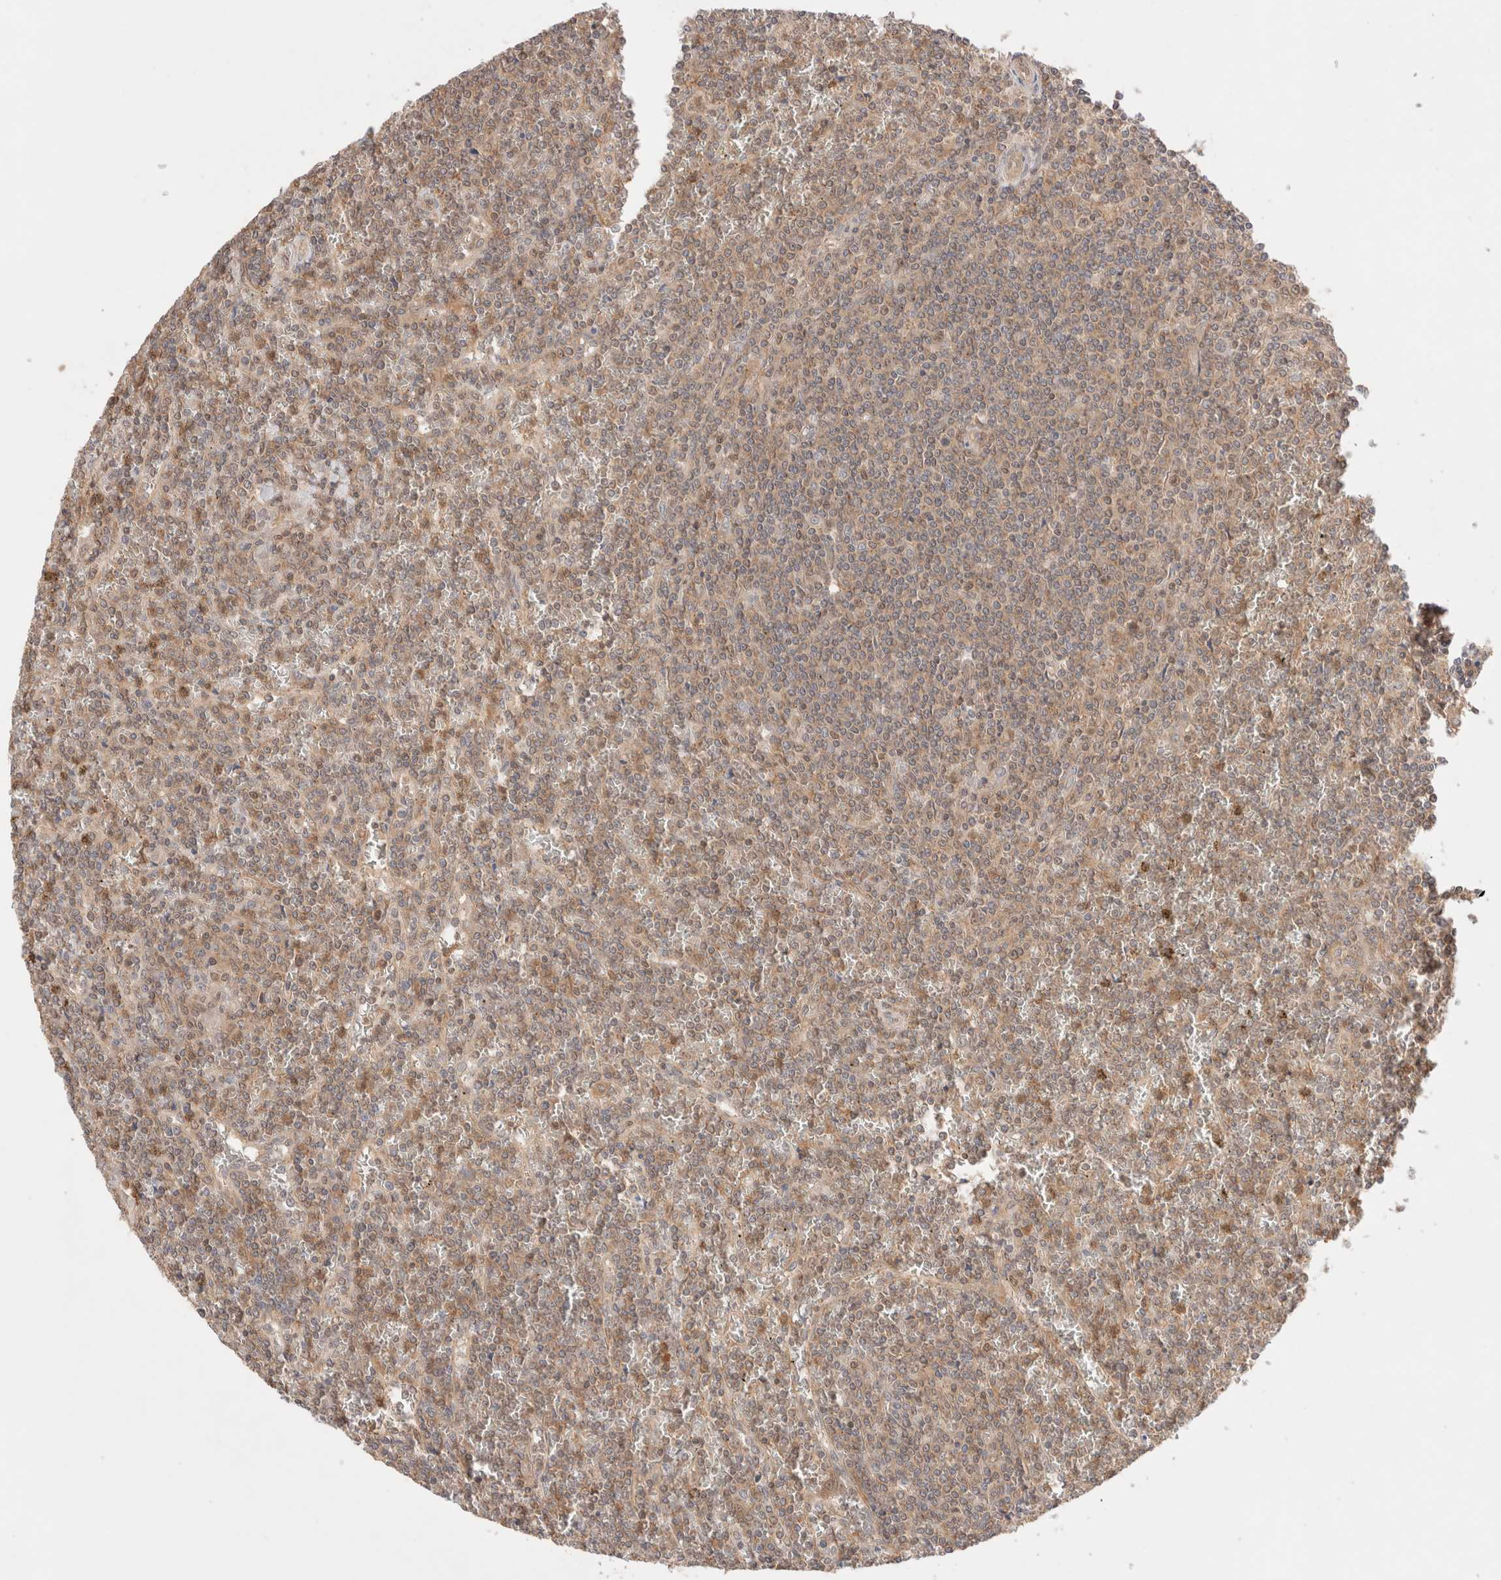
{"staining": {"intensity": "weak", "quantity": "25%-75%", "location": "cytoplasmic/membranous"}, "tissue": "lymphoma", "cell_type": "Tumor cells", "image_type": "cancer", "snomed": [{"axis": "morphology", "description": "Malignant lymphoma, non-Hodgkin's type, Low grade"}, {"axis": "topography", "description": "Spleen"}], "caption": "Immunohistochemistry (IHC) micrograph of human lymphoma stained for a protein (brown), which shows low levels of weak cytoplasmic/membranous staining in approximately 25%-75% of tumor cells.", "gene": "CARNMT1", "patient": {"sex": "female", "age": 19}}